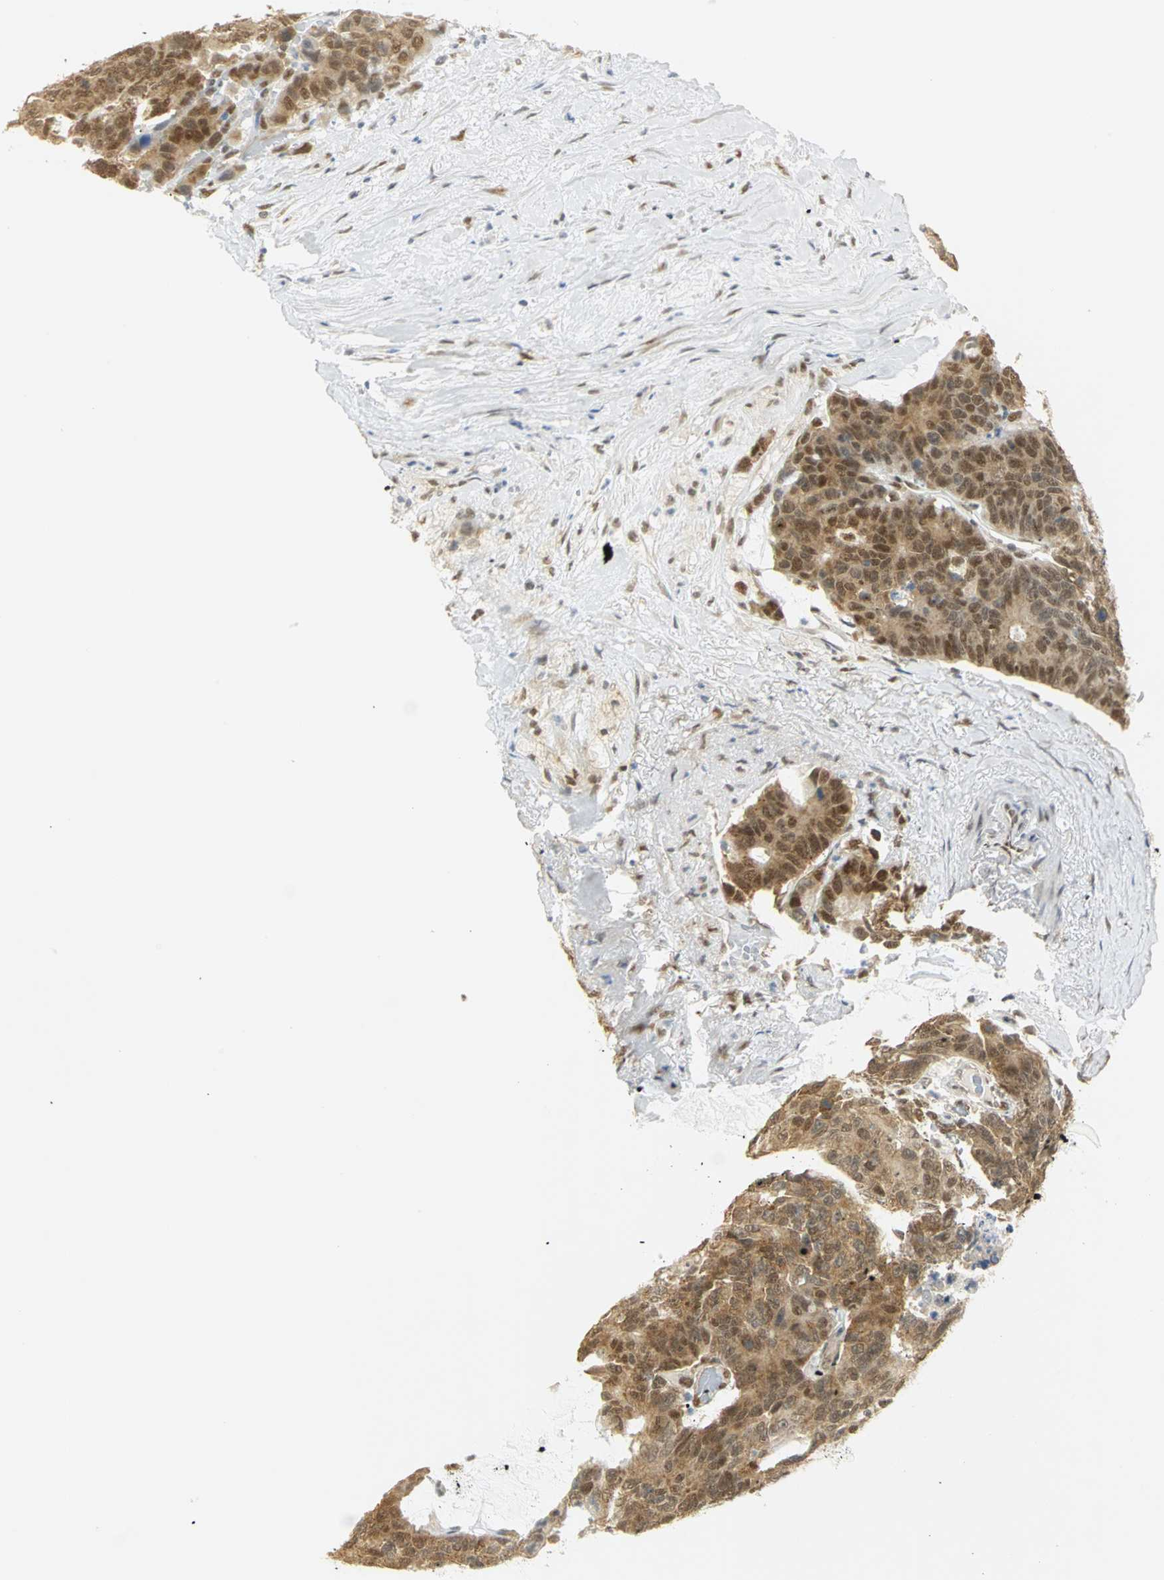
{"staining": {"intensity": "moderate", "quantity": ">75%", "location": "cytoplasmic/membranous,nuclear"}, "tissue": "colorectal cancer", "cell_type": "Tumor cells", "image_type": "cancer", "snomed": [{"axis": "morphology", "description": "Adenocarcinoma, NOS"}, {"axis": "topography", "description": "Colon"}], "caption": "Tumor cells demonstrate moderate cytoplasmic/membranous and nuclear positivity in approximately >75% of cells in colorectal cancer.", "gene": "DDX5", "patient": {"sex": "female", "age": 86}}